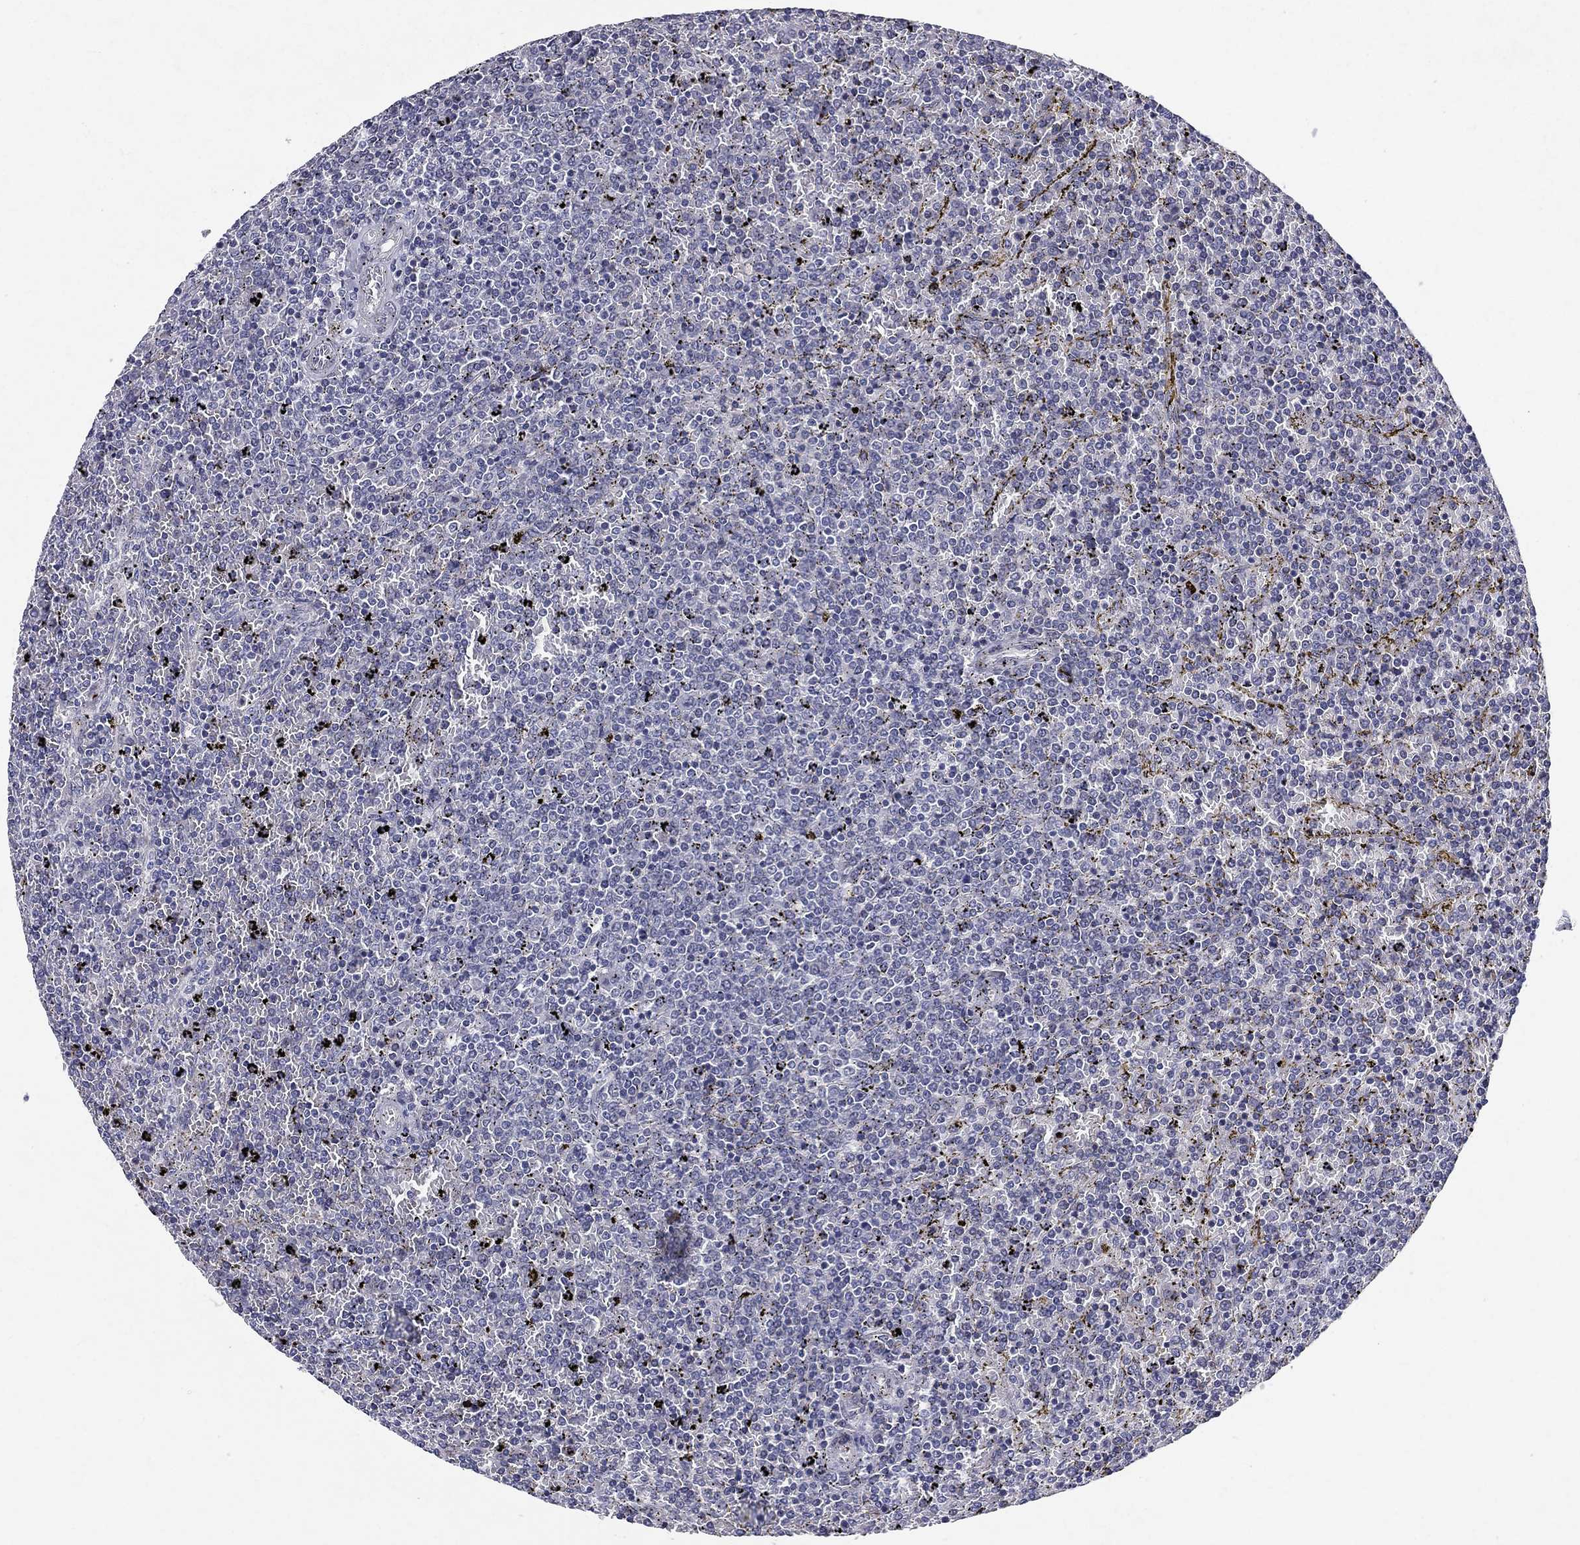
{"staining": {"intensity": "negative", "quantity": "none", "location": "none"}, "tissue": "lymphoma", "cell_type": "Tumor cells", "image_type": "cancer", "snomed": [{"axis": "morphology", "description": "Malignant lymphoma, non-Hodgkin's type, Low grade"}, {"axis": "topography", "description": "Spleen"}], "caption": "This micrograph is of lymphoma stained with IHC to label a protein in brown with the nuclei are counter-stained blue. There is no staining in tumor cells.", "gene": "RBFOX1", "patient": {"sex": "female", "age": 77}}